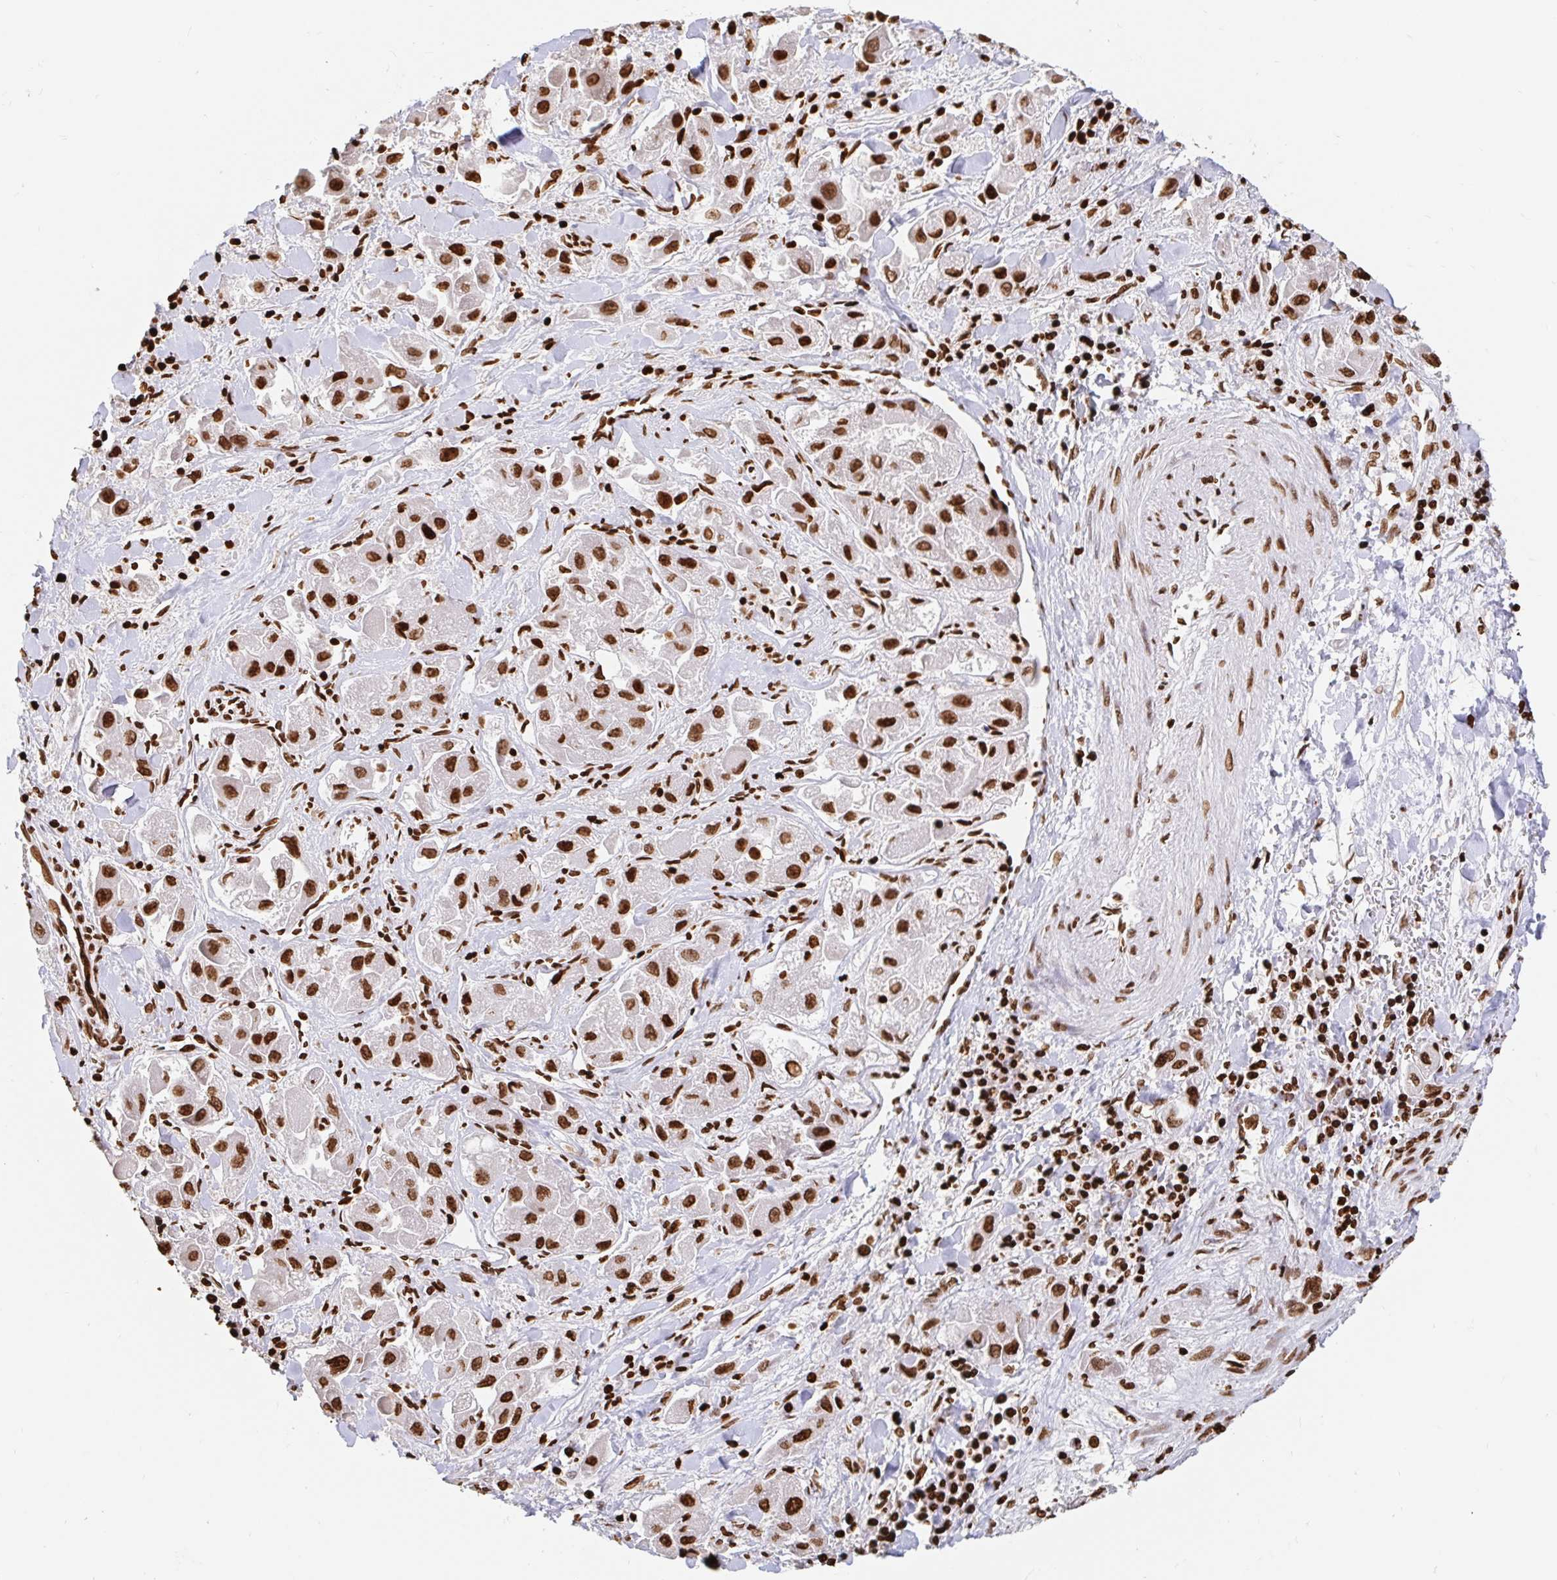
{"staining": {"intensity": "strong", "quantity": ">75%", "location": "nuclear"}, "tissue": "liver cancer", "cell_type": "Tumor cells", "image_type": "cancer", "snomed": [{"axis": "morphology", "description": "Carcinoma, Hepatocellular, NOS"}, {"axis": "topography", "description": "Liver"}], "caption": "Liver cancer (hepatocellular carcinoma) stained with DAB immunohistochemistry exhibits high levels of strong nuclear expression in about >75% of tumor cells. The staining is performed using DAB (3,3'-diaminobenzidine) brown chromogen to label protein expression. The nuclei are counter-stained blue using hematoxylin.", "gene": "H2BC5", "patient": {"sex": "male", "age": 24}}